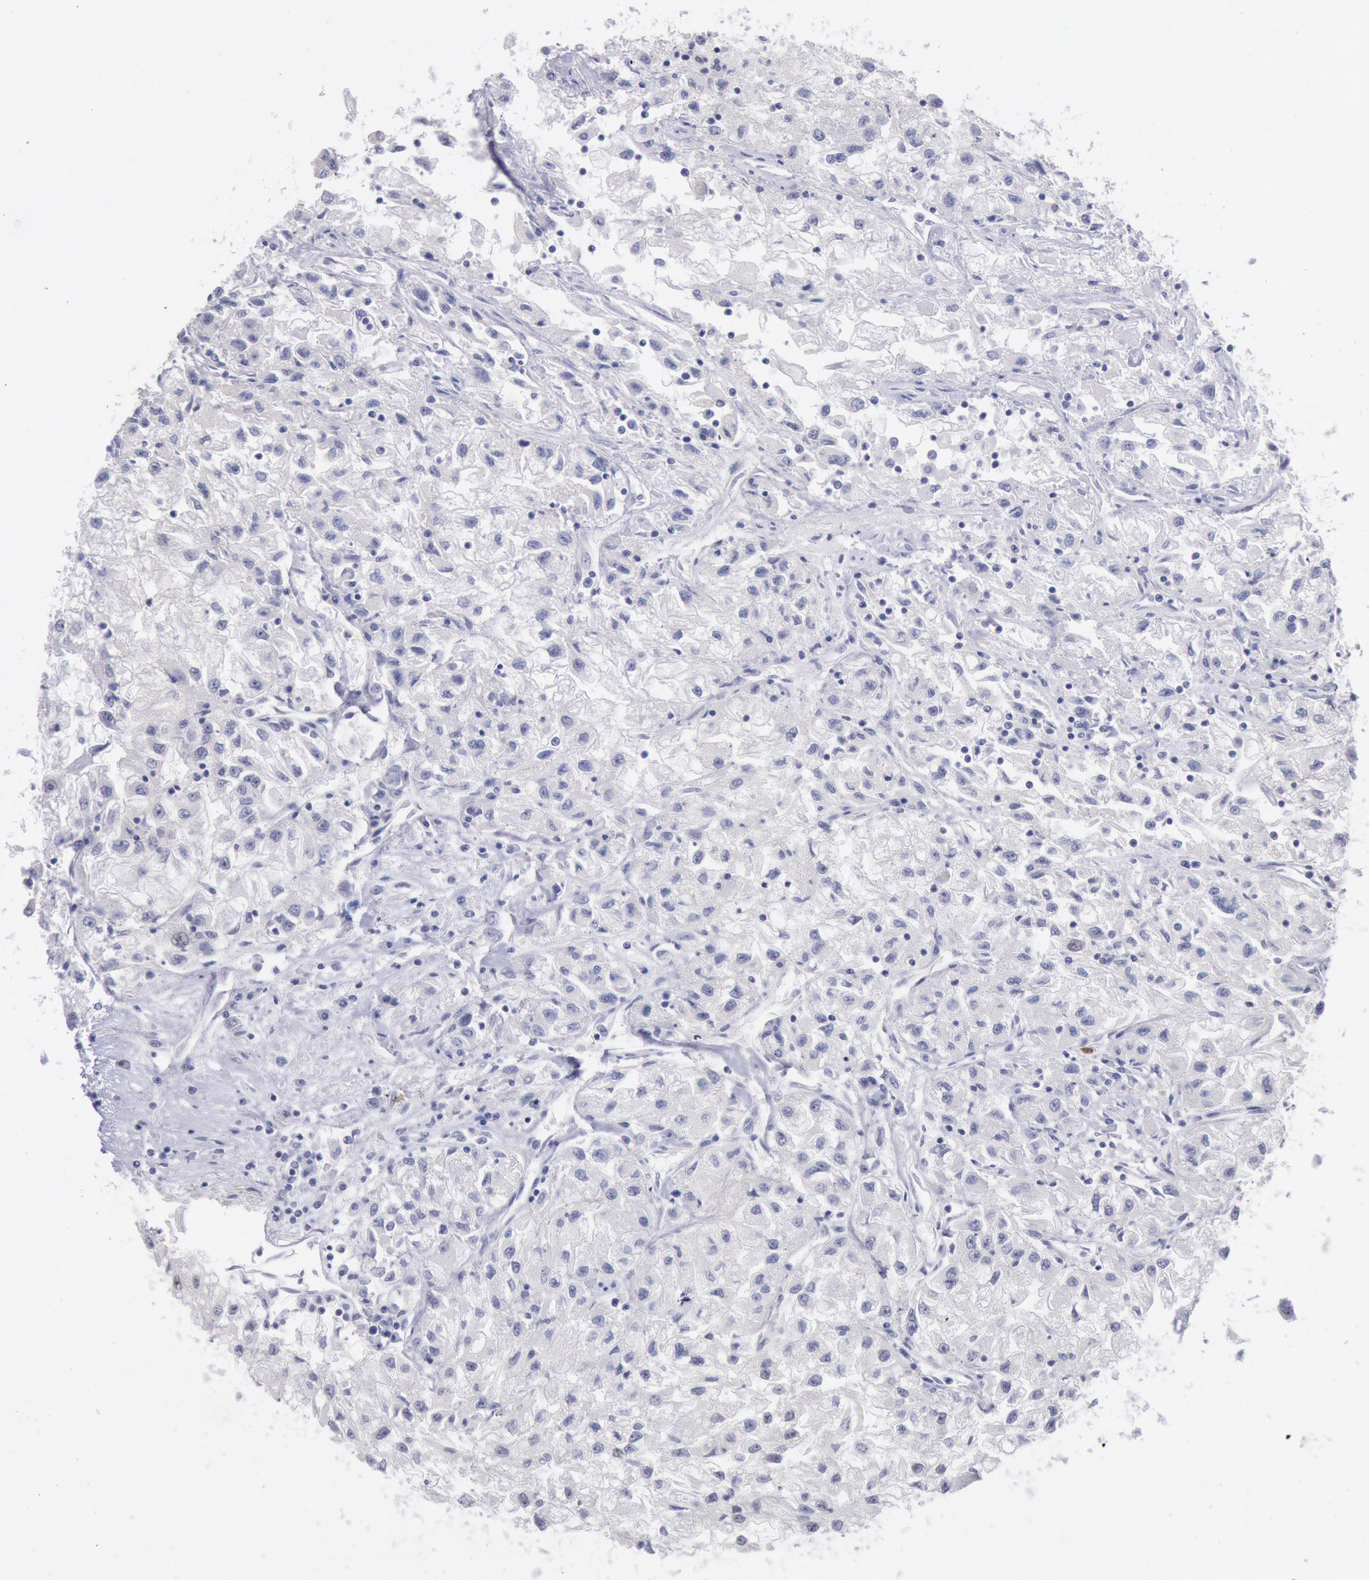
{"staining": {"intensity": "negative", "quantity": "none", "location": "none"}, "tissue": "renal cancer", "cell_type": "Tumor cells", "image_type": "cancer", "snomed": [{"axis": "morphology", "description": "Adenocarcinoma, NOS"}, {"axis": "topography", "description": "Kidney"}], "caption": "Tumor cells are negative for protein expression in human renal adenocarcinoma.", "gene": "RPS6KA5", "patient": {"sex": "male", "age": 59}}